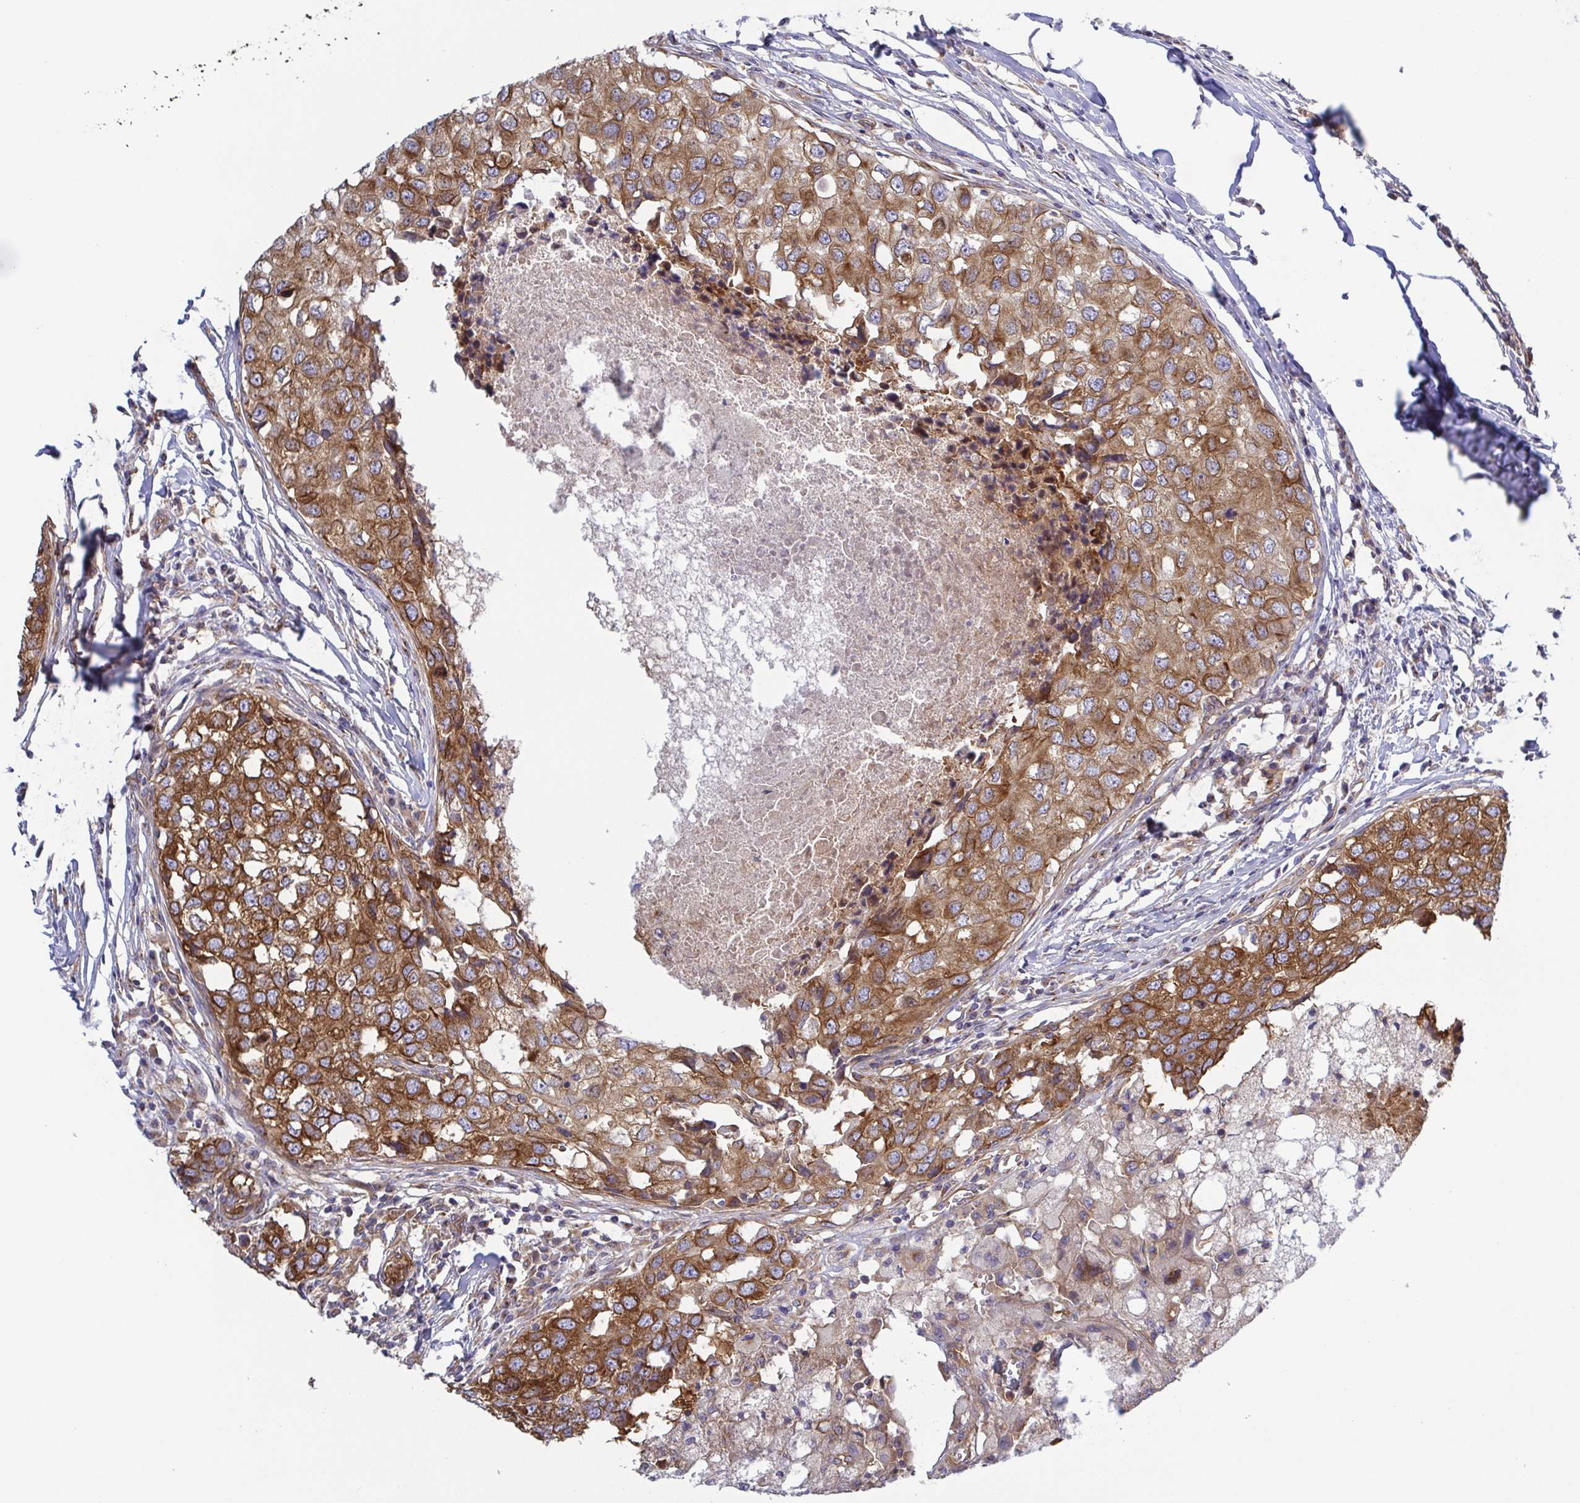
{"staining": {"intensity": "moderate", "quantity": ">75%", "location": "cytoplasmic/membranous"}, "tissue": "breast cancer", "cell_type": "Tumor cells", "image_type": "cancer", "snomed": [{"axis": "morphology", "description": "Duct carcinoma"}, {"axis": "topography", "description": "Breast"}], "caption": "The immunohistochemical stain labels moderate cytoplasmic/membranous positivity in tumor cells of breast intraductal carcinoma tissue. The staining was performed using DAB (3,3'-diaminobenzidine), with brown indicating positive protein expression. Nuclei are stained blue with hematoxylin.", "gene": "KIF5B", "patient": {"sex": "female", "age": 27}}